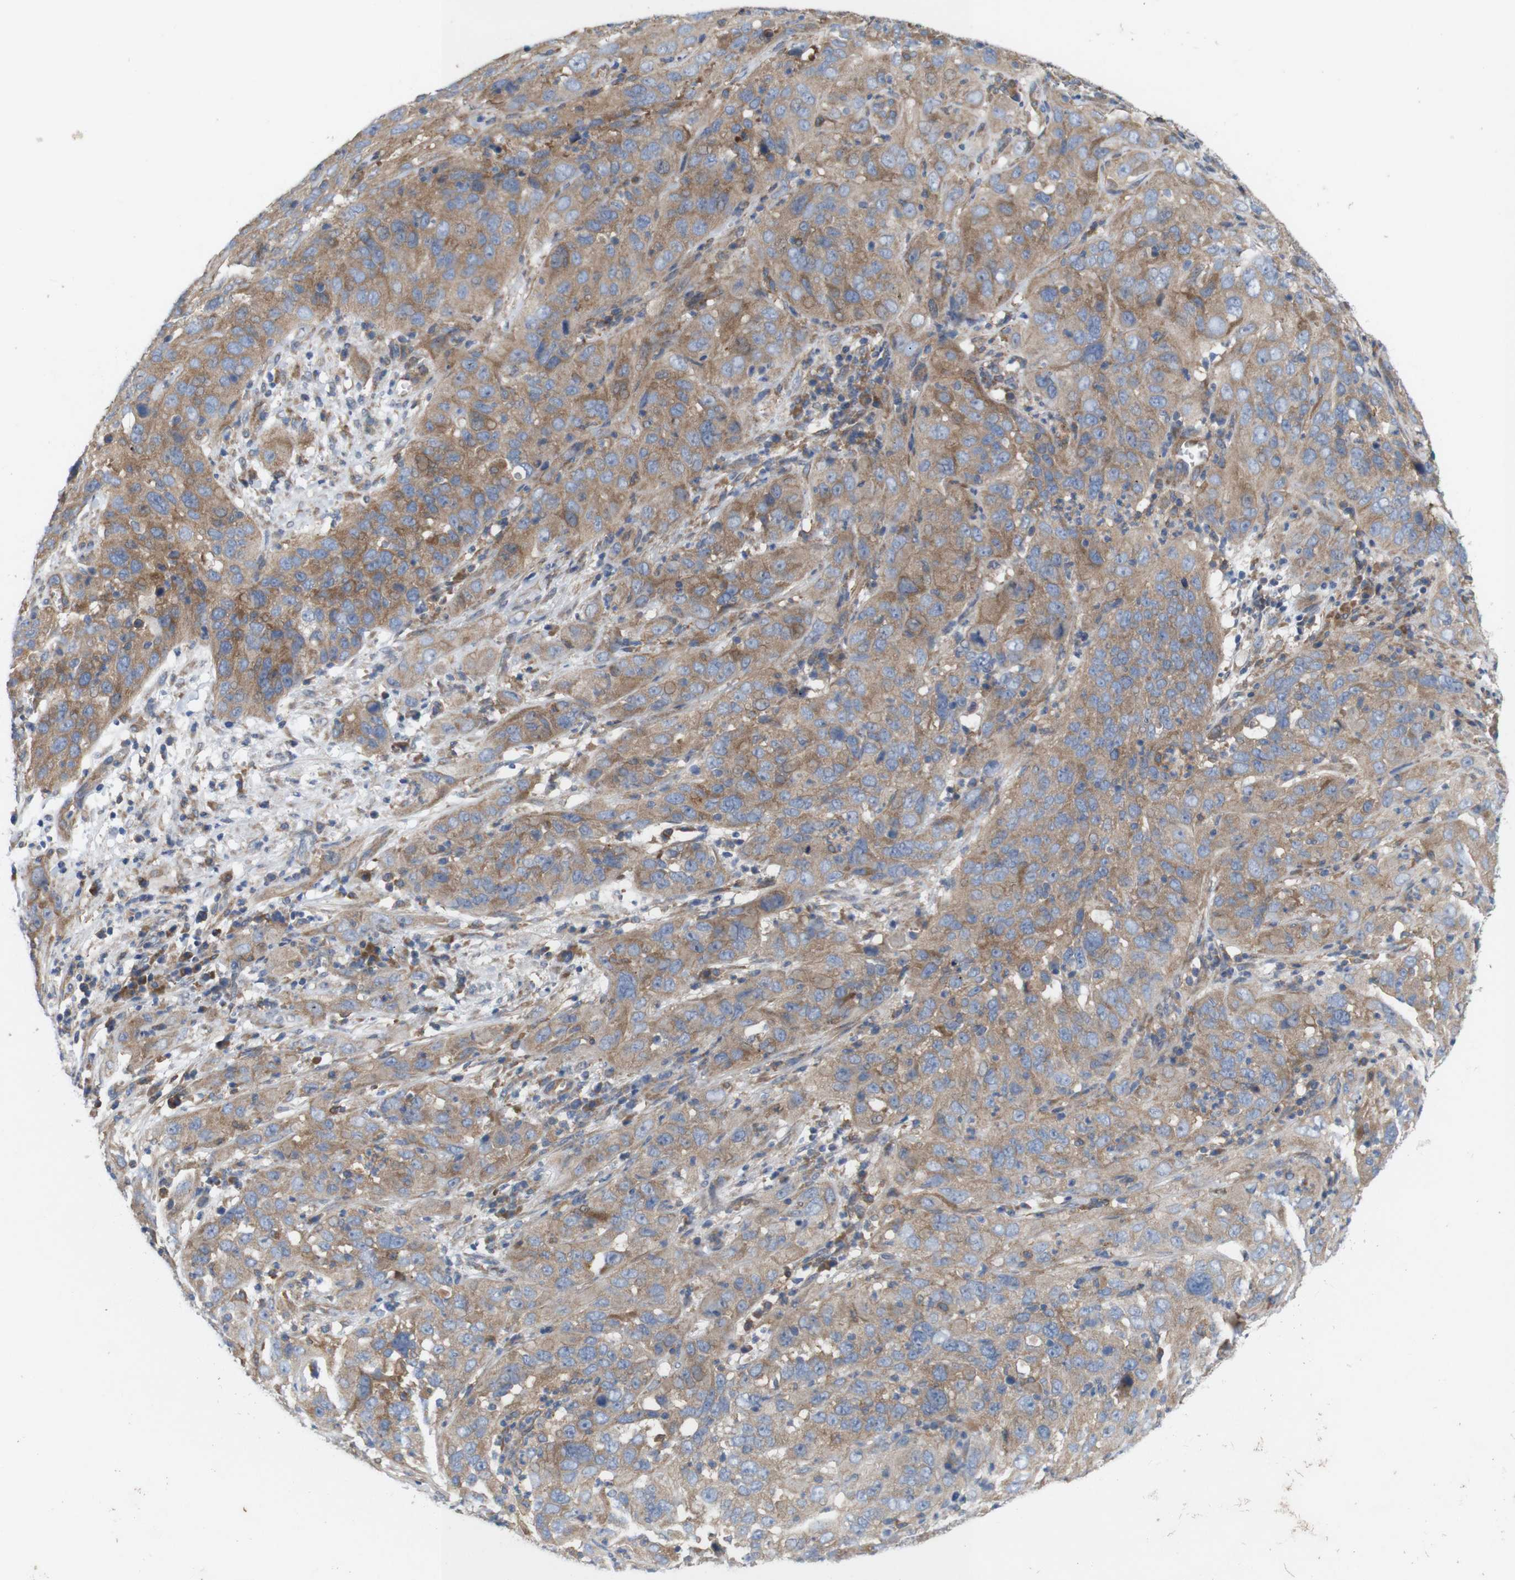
{"staining": {"intensity": "moderate", "quantity": ">75%", "location": "cytoplasmic/membranous"}, "tissue": "cervical cancer", "cell_type": "Tumor cells", "image_type": "cancer", "snomed": [{"axis": "morphology", "description": "Squamous cell carcinoma, NOS"}, {"axis": "topography", "description": "Cervix"}], "caption": "Protein staining of squamous cell carcinoma (cervical) tissue displays moderate cytoplasmic/membranous expression in about >75% of tumor cells. (DAB IHC, brown staining for protein, blue staining for nuclei).", "gene": "SIGLEC8", "patient": {"sex": "female", "age": 32}}